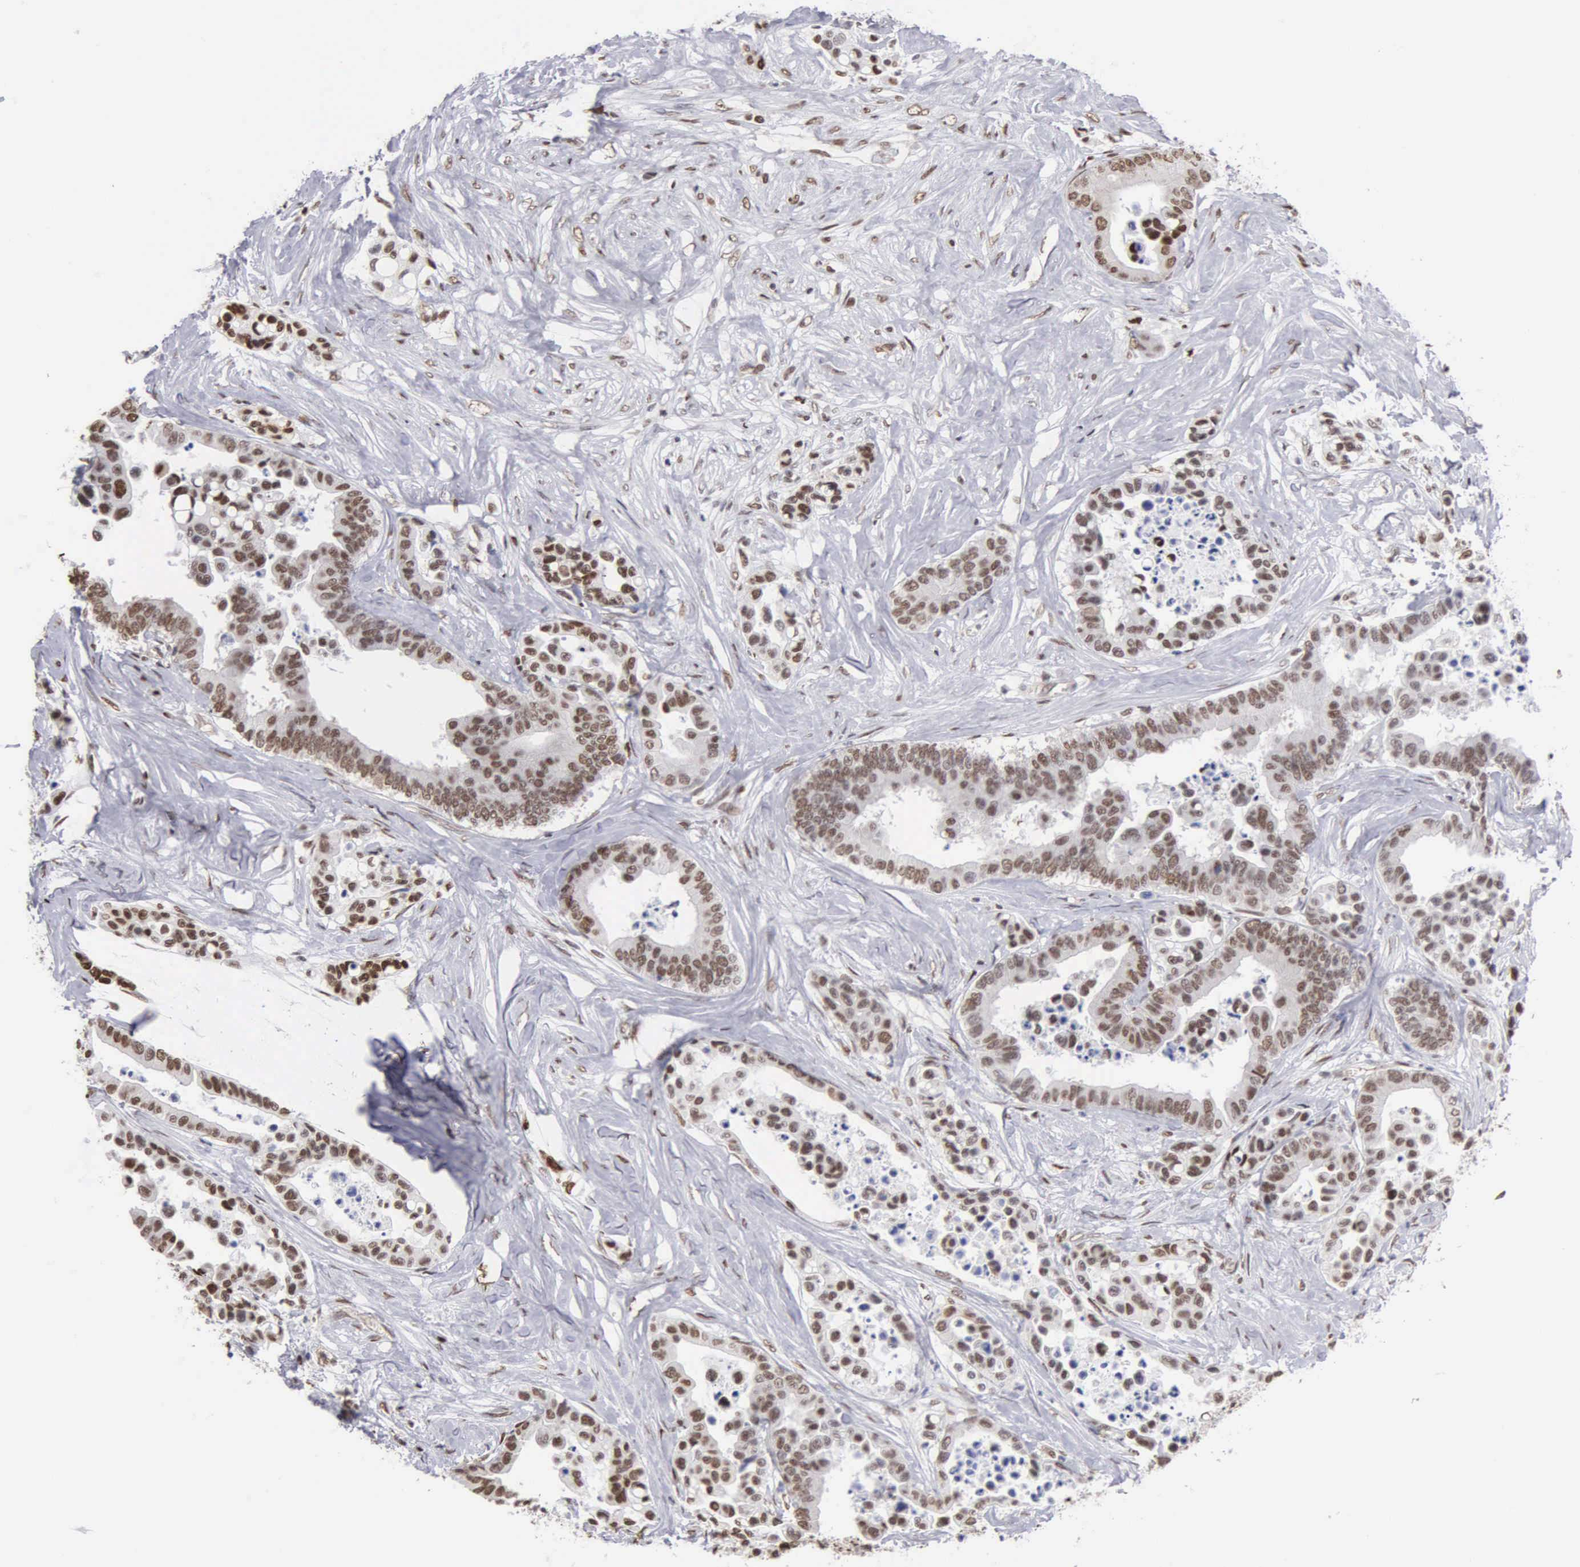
{"staining": {"intensity": "strong", "quantity": ">75%", "location": "nuclear"}, "tissue": "colorectal cancer", "cell_type": "Tumor cells", "image_type": "cancer", "snomed": [{"axis": "morphology", "description": "Adenocarcinoma, NOS"}, {"axis": "topography", "description": "Colon"}], "caption": "A brown stain highlights strong nuclear positivity of a protein in colorectal cancer (adenocarcinoma) tumor cells. The staining is performed using DAB (3,3'-diaminobenzidine) brown chromogen to label protein expression. The nuclei are counter-stained blue using hematoxylin.", "gene": "CCNG1", "patient": {"sex": "male", "age": 82}}